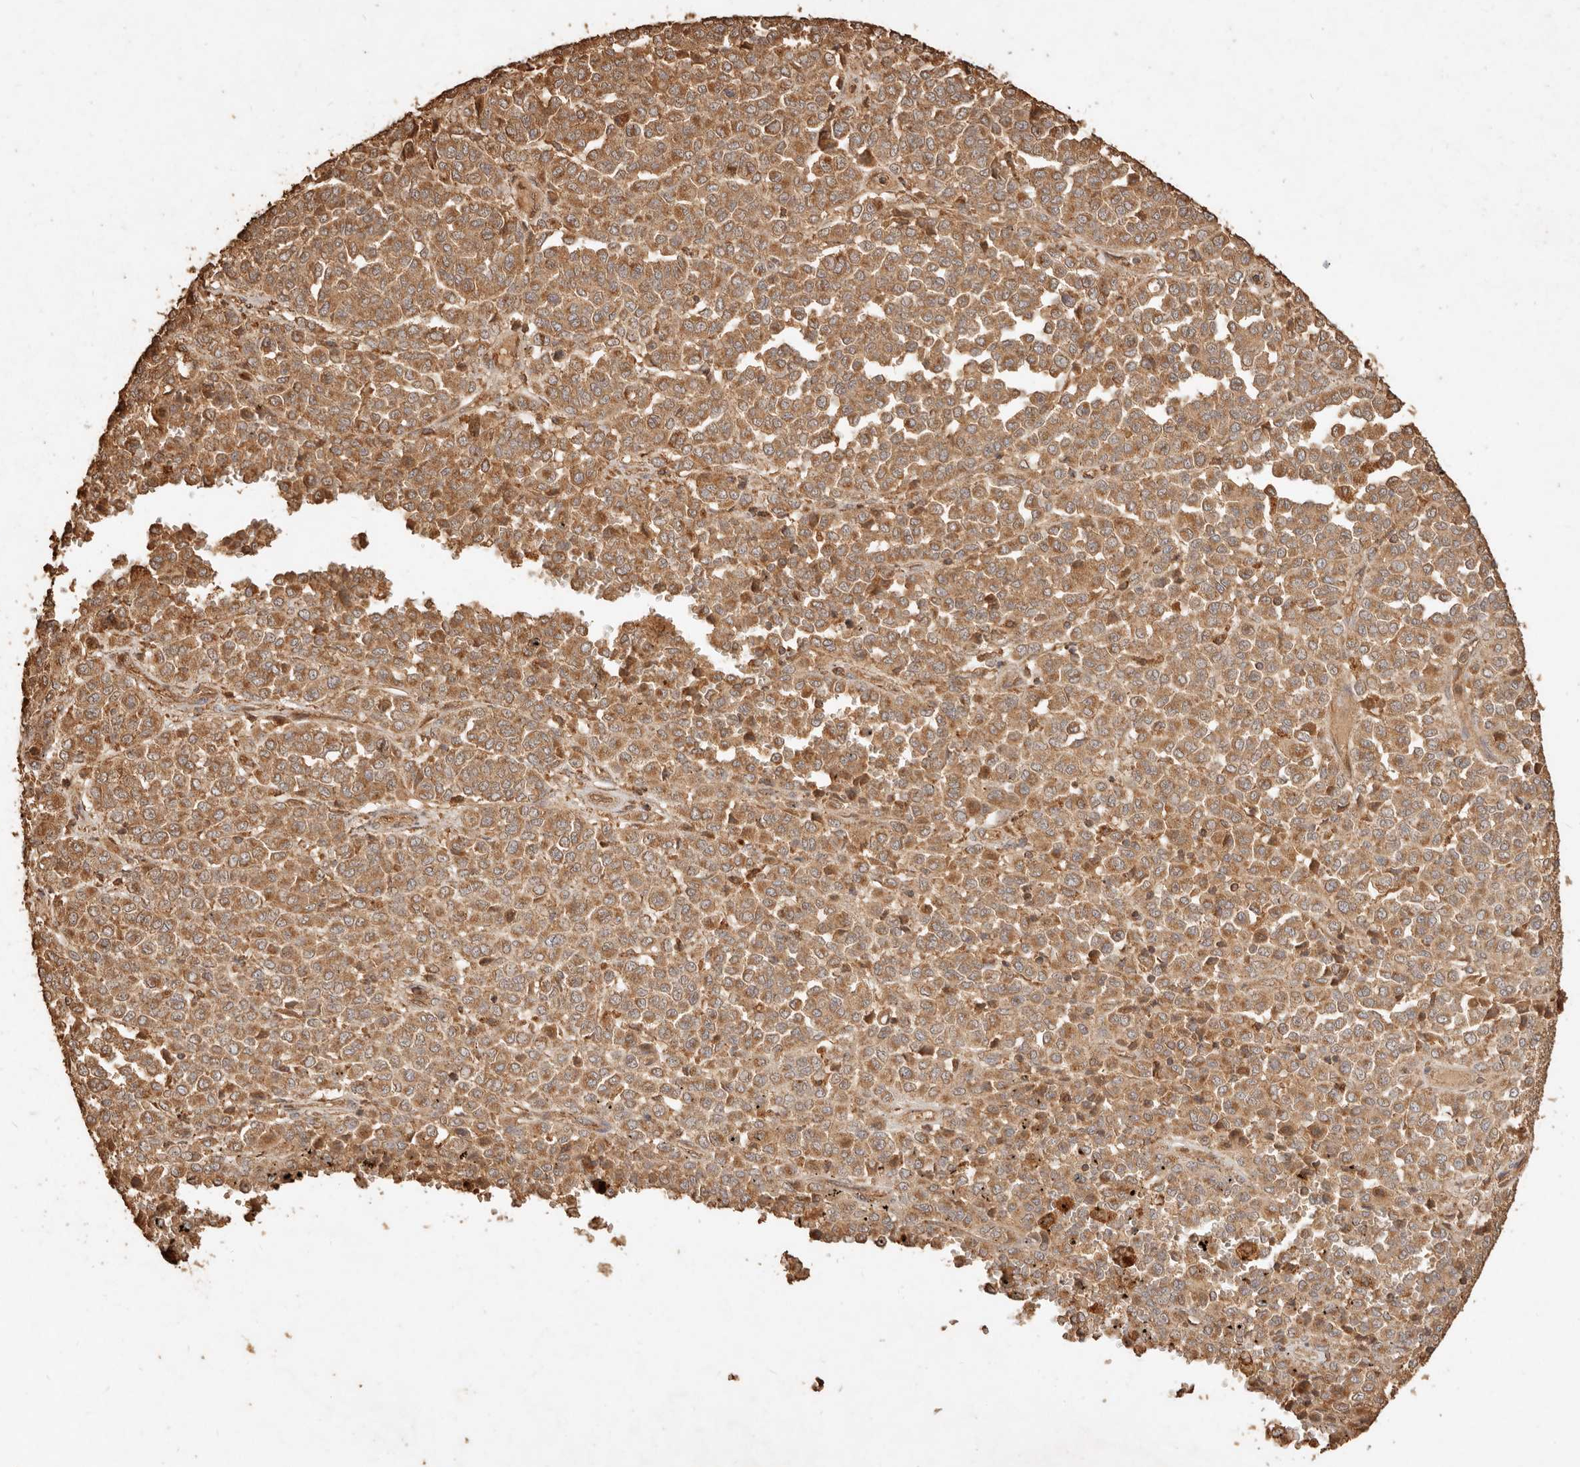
{"staining": {"intensity": "moderate", "quantity": ">75%", "location": "cytoplasmic/membranous"}, "tissue": "melanoma", "cell_type": "Tumor cells", "image_type": "cancer", "snomed": [{"axis": "morphology", "description": "Malignant melanoma, Metastatic site"}, {"axis": "topography", "description": "Pancreas"}], "caption": "Immunohistochemical staining of human melanoma reveals medium levels of moderate cytoplasmic/membranous staining in approximately >75% of tumor cells.", "gene": "FAM180B", "patient": {"sex": "female", "age": 30}}